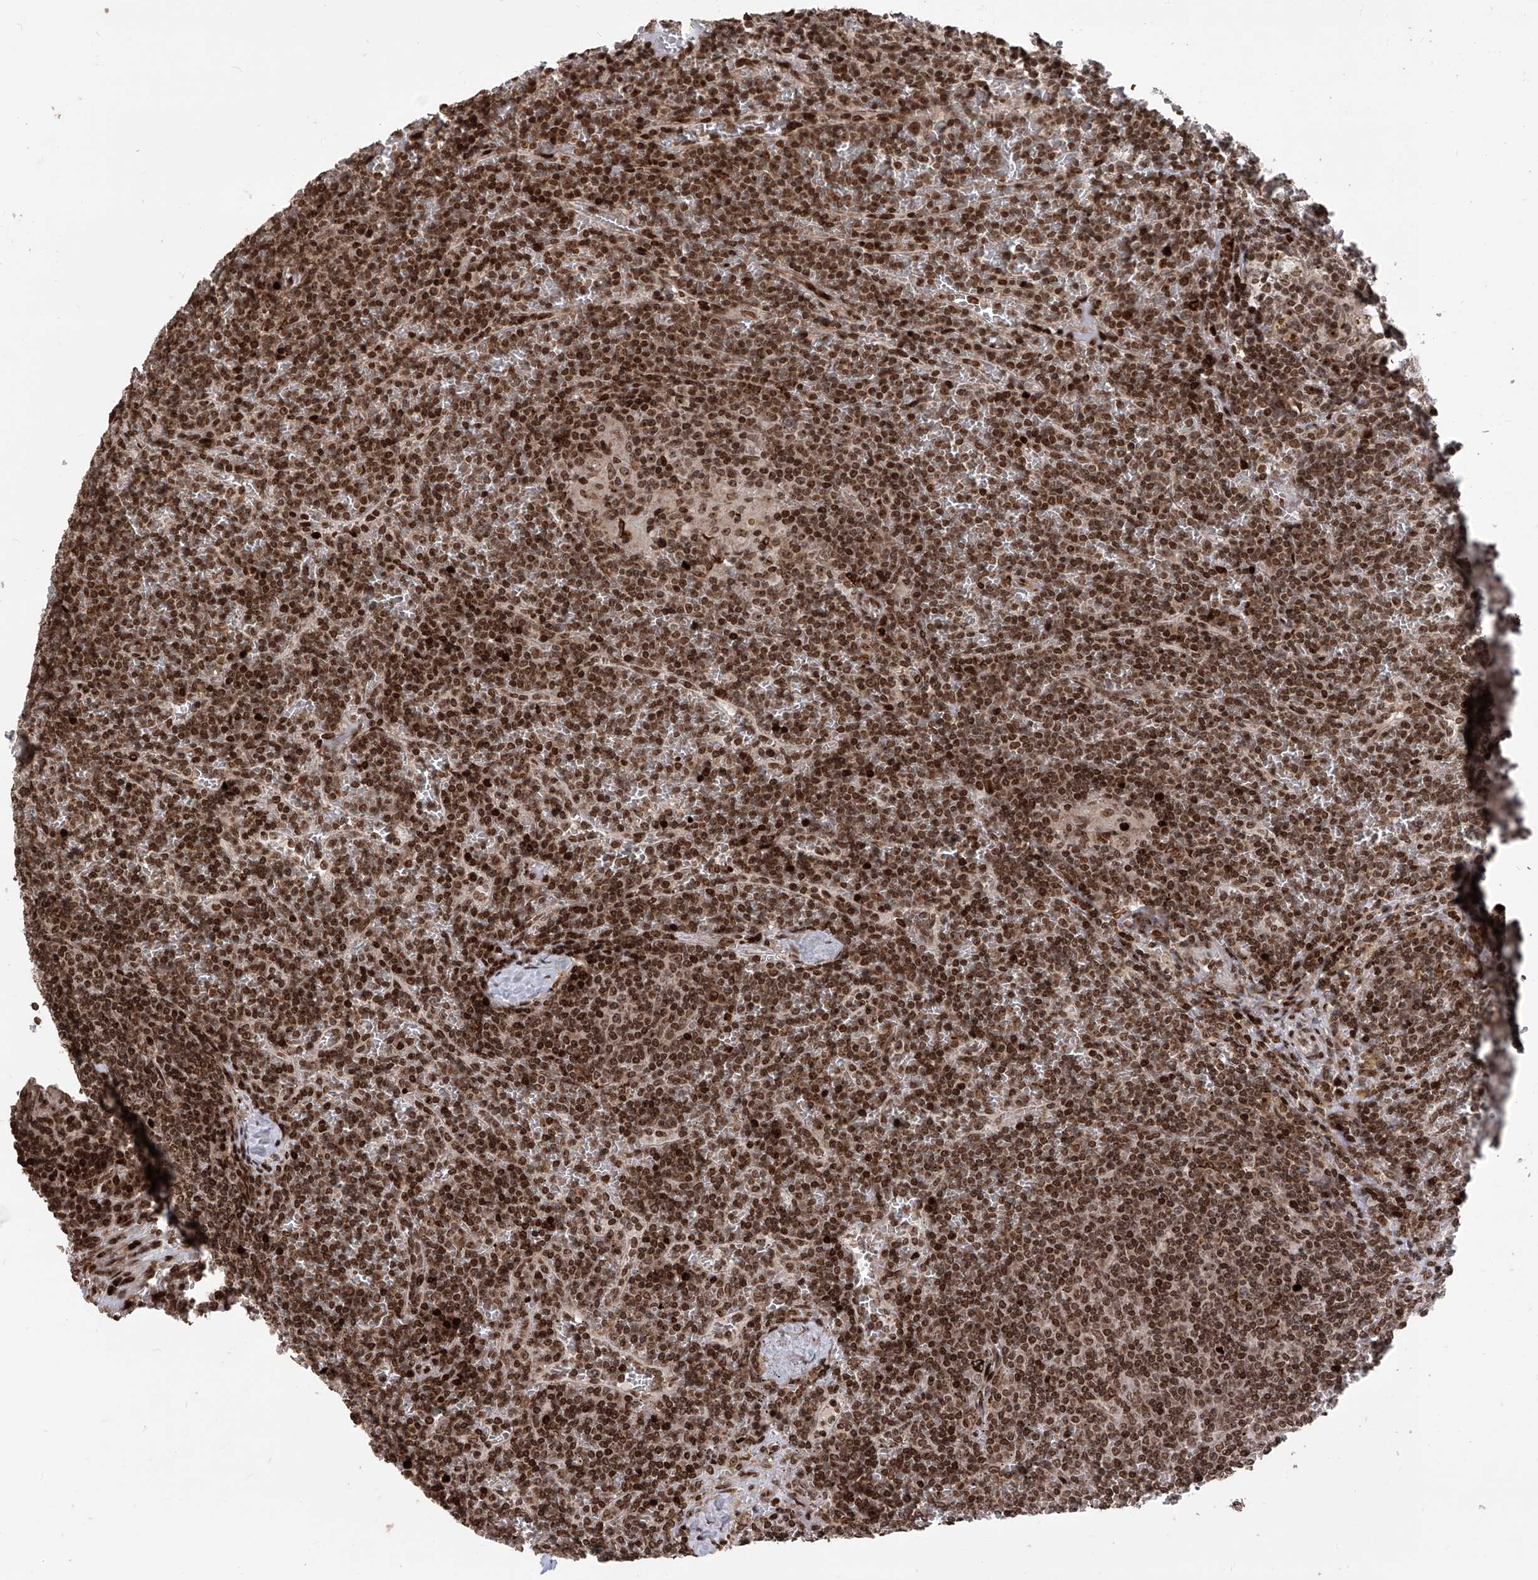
{"staining": {"intensity": "moderate", "quantity": ">75%", "location": "nuclear"}, "tissue": "lymphoma", "cell_type": "Tumor cells", "image_type": "cancer", "snomed": [{"axis": "morphology", "description": "Malignant lymphoma, non-Hodgkin's type, Low grade"}, {"axis": "topography", "description": "Spleen"}], "caption": "Immunohistochemical staining of lymphoma reveals medium levels of moderate nuclear staining in about >75% of tumor cells.", "gene": "PAK1IP1", "patient": {"sex": "female", "age": 19}}